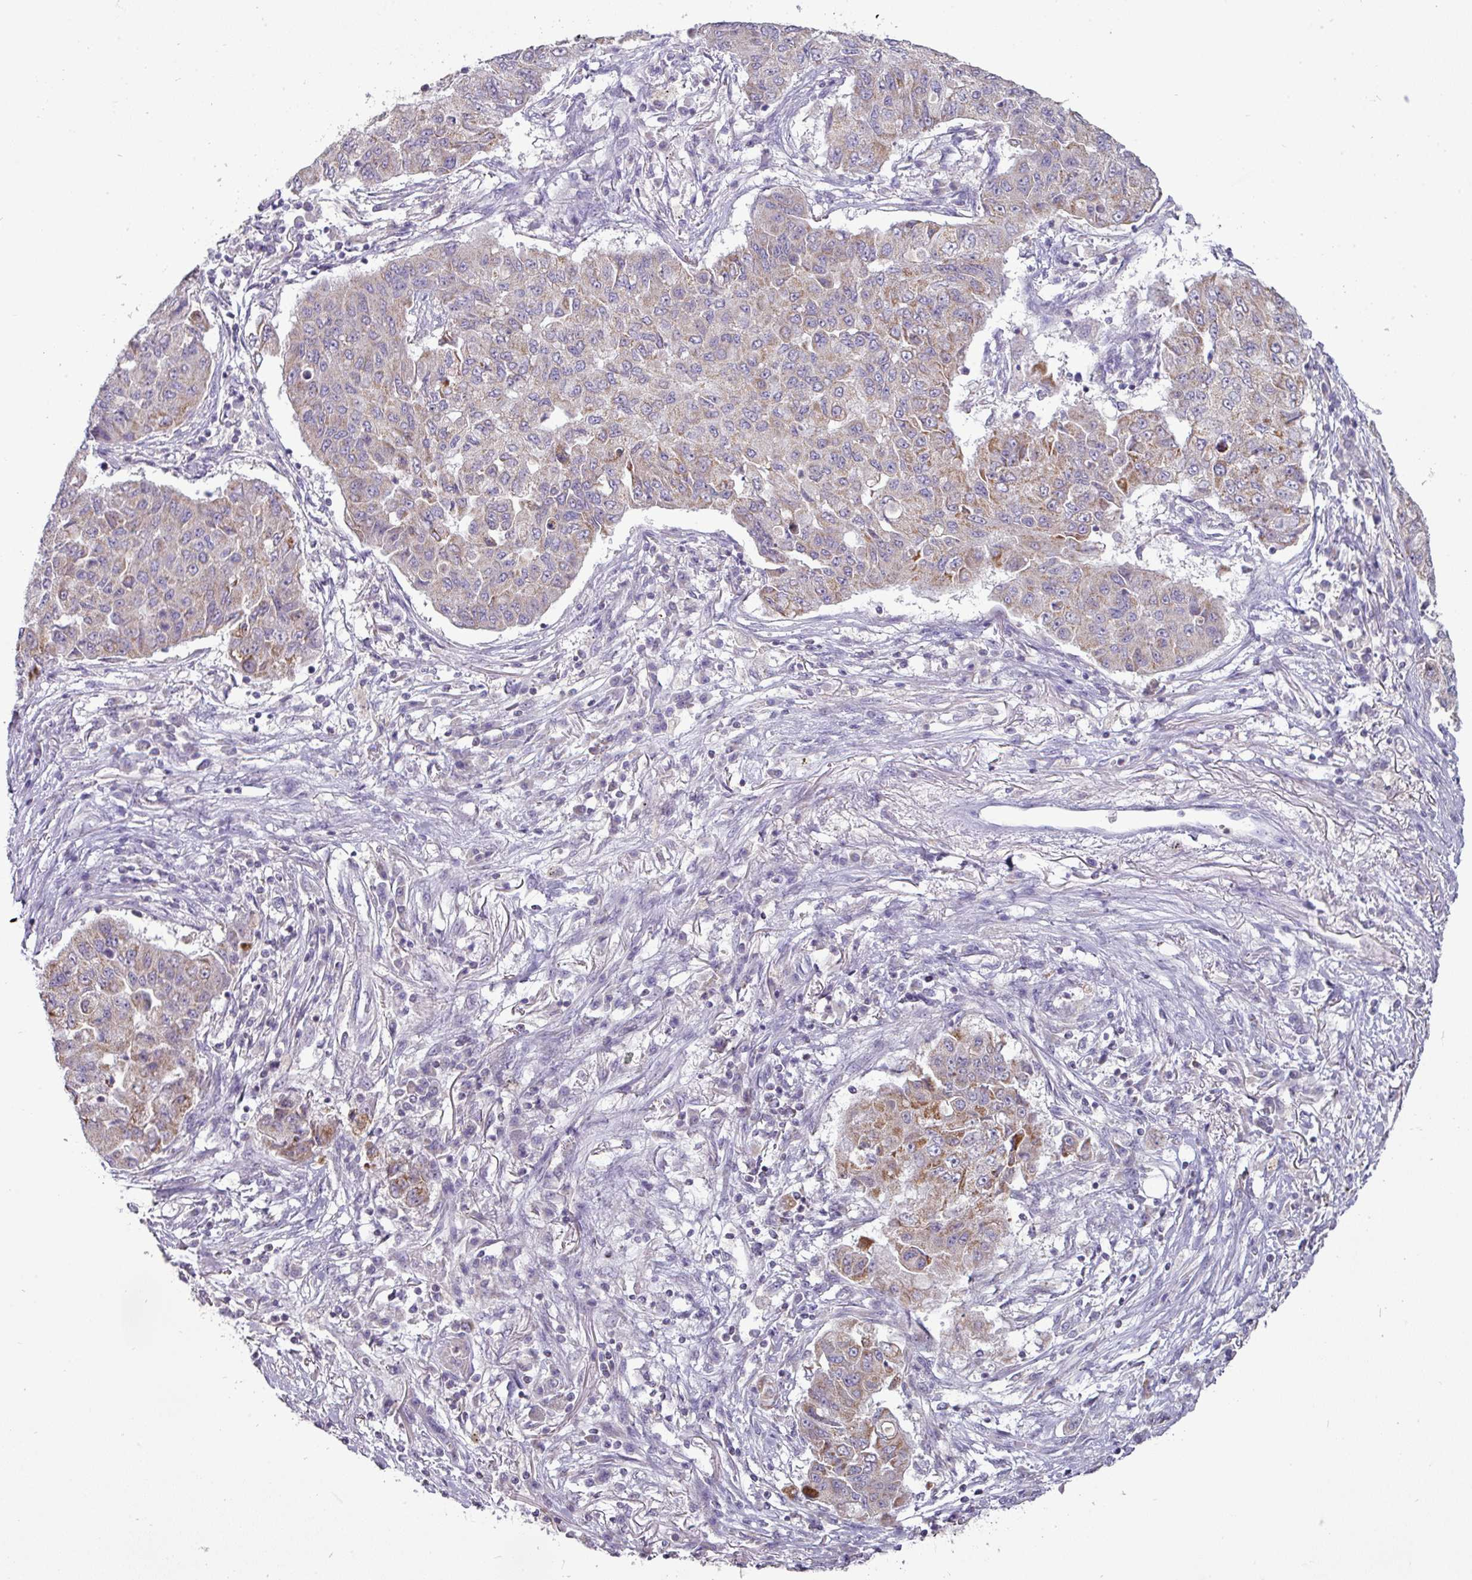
{"staining": {"intensity": "moderate", "quantity": "<25%", "location": "cytoplasmic/membranous"}, "tissue": "lung cancer", "cell_type": "Tumor cells", "image_type": "cancer", "snomed": [{"axis": "morphology", "description": "Squamous cell carcinoma, NOS"}, {"axis": "topography", "description": "Lung"}], "caption": "This micrograph shows immunohistochemistry (IHC) staining of human lung cancer (squamous cell carcinoma), with low moderate cytoplasmic/membranous positivity in about <25% of tumor cells.", "gene": "TRAPPC1", "patient": {"sex": "male", "age": 74}}